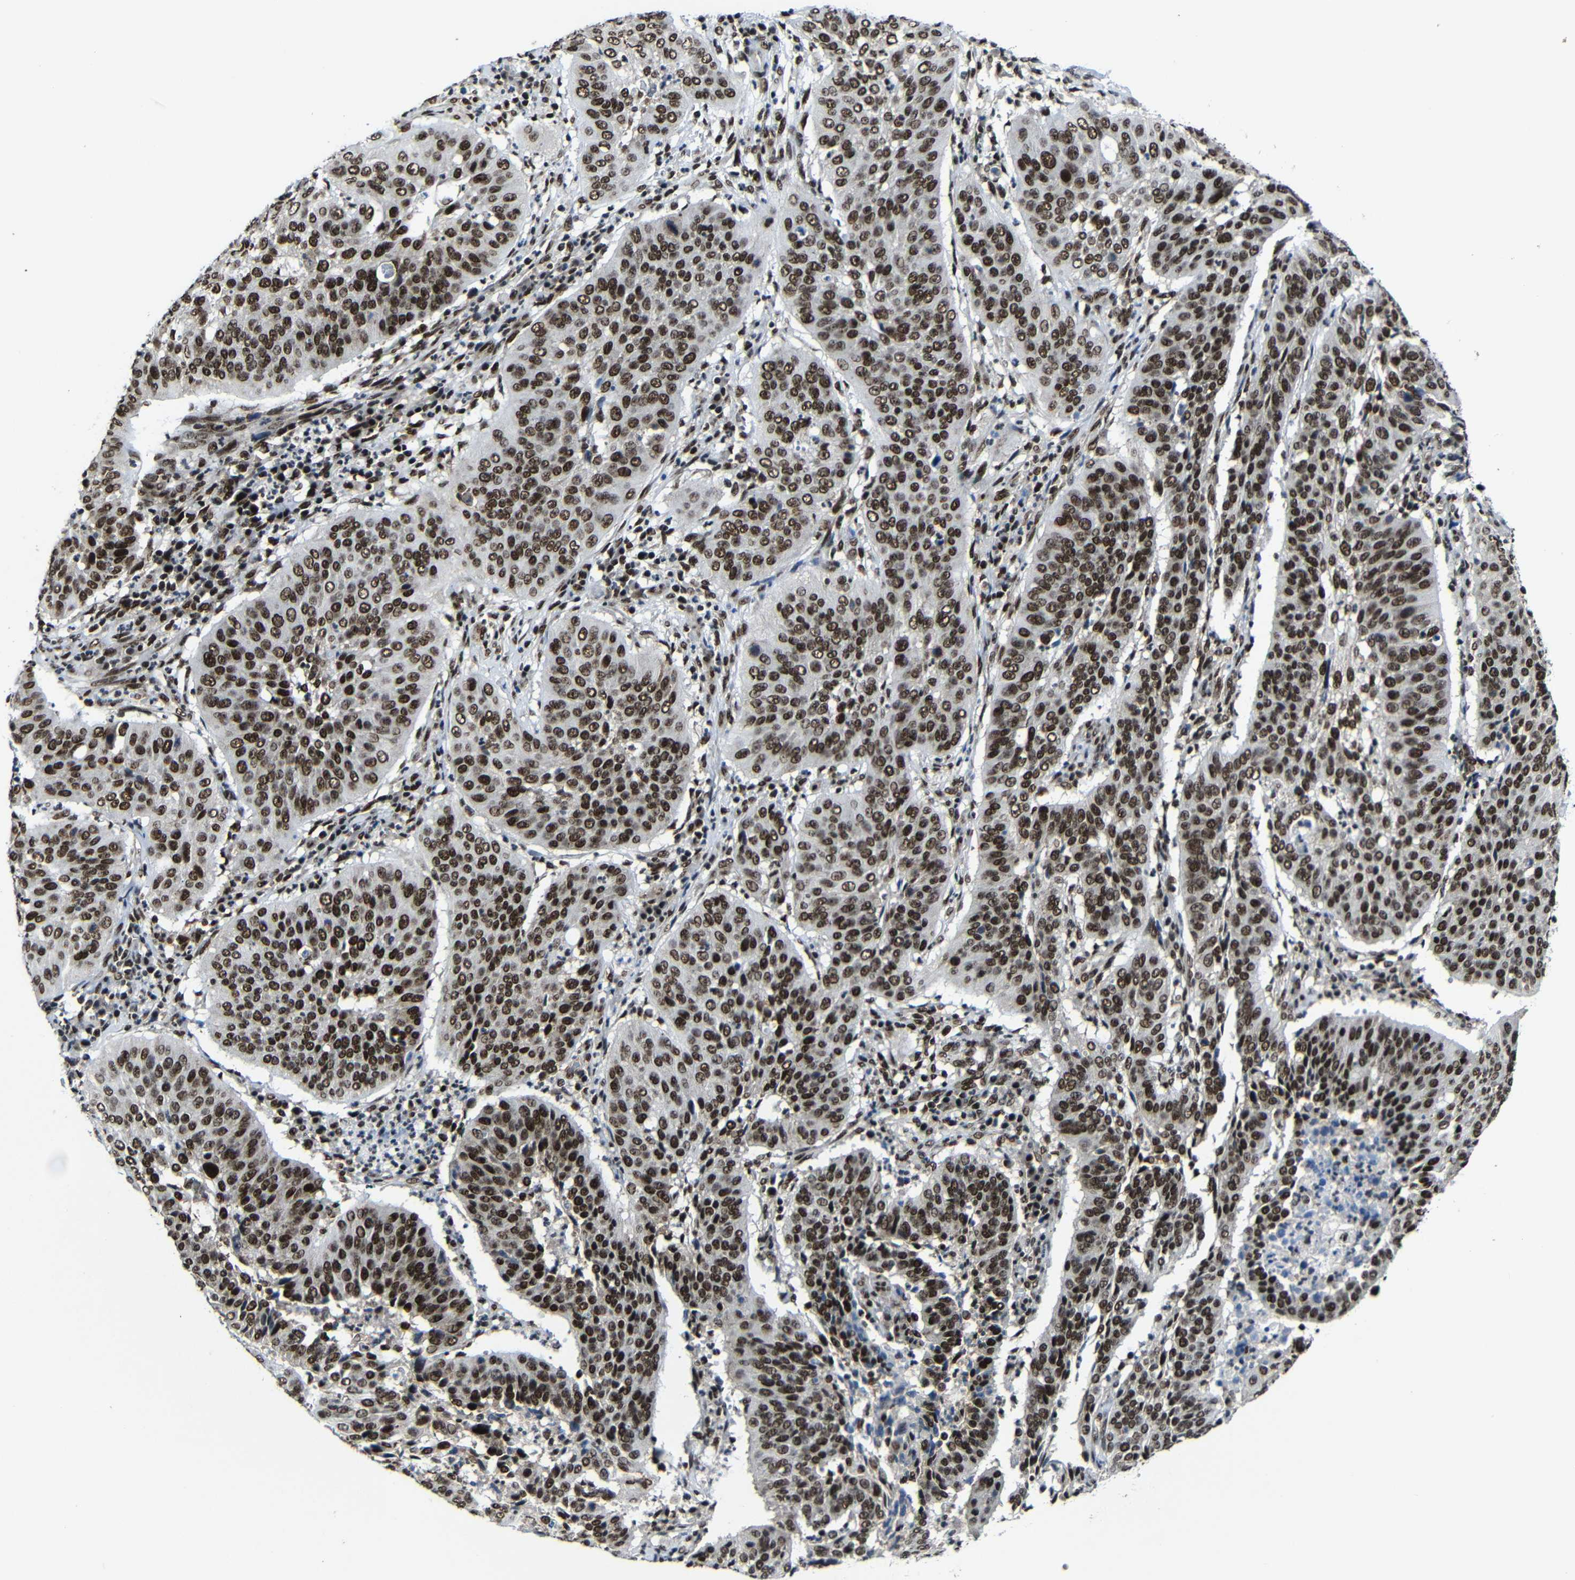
{"staining": {"intensity": "strong", "quantity": ">75%", "location": "nuclear"}, "tissue": "cervical cancer", "cell_type": "Tumor cells", "image_type": "cancer", "snomed": [{"axis": "morphology", "description": "Normal tissue, NOS"}, {"axis": "morphology", "description": "Squamous cell carcinoma, NOS"}, {"axis": "topography", "description": "Cervix"}], "caption": "Protein staining by immunohistochemistry (IHC) shows strong nuclear staining in about >75% of tumor cells in cervical cancer (squamous cell carcinoma).", "gene": "PTBP1", "patient": {"sex": "female", "age": 39}}